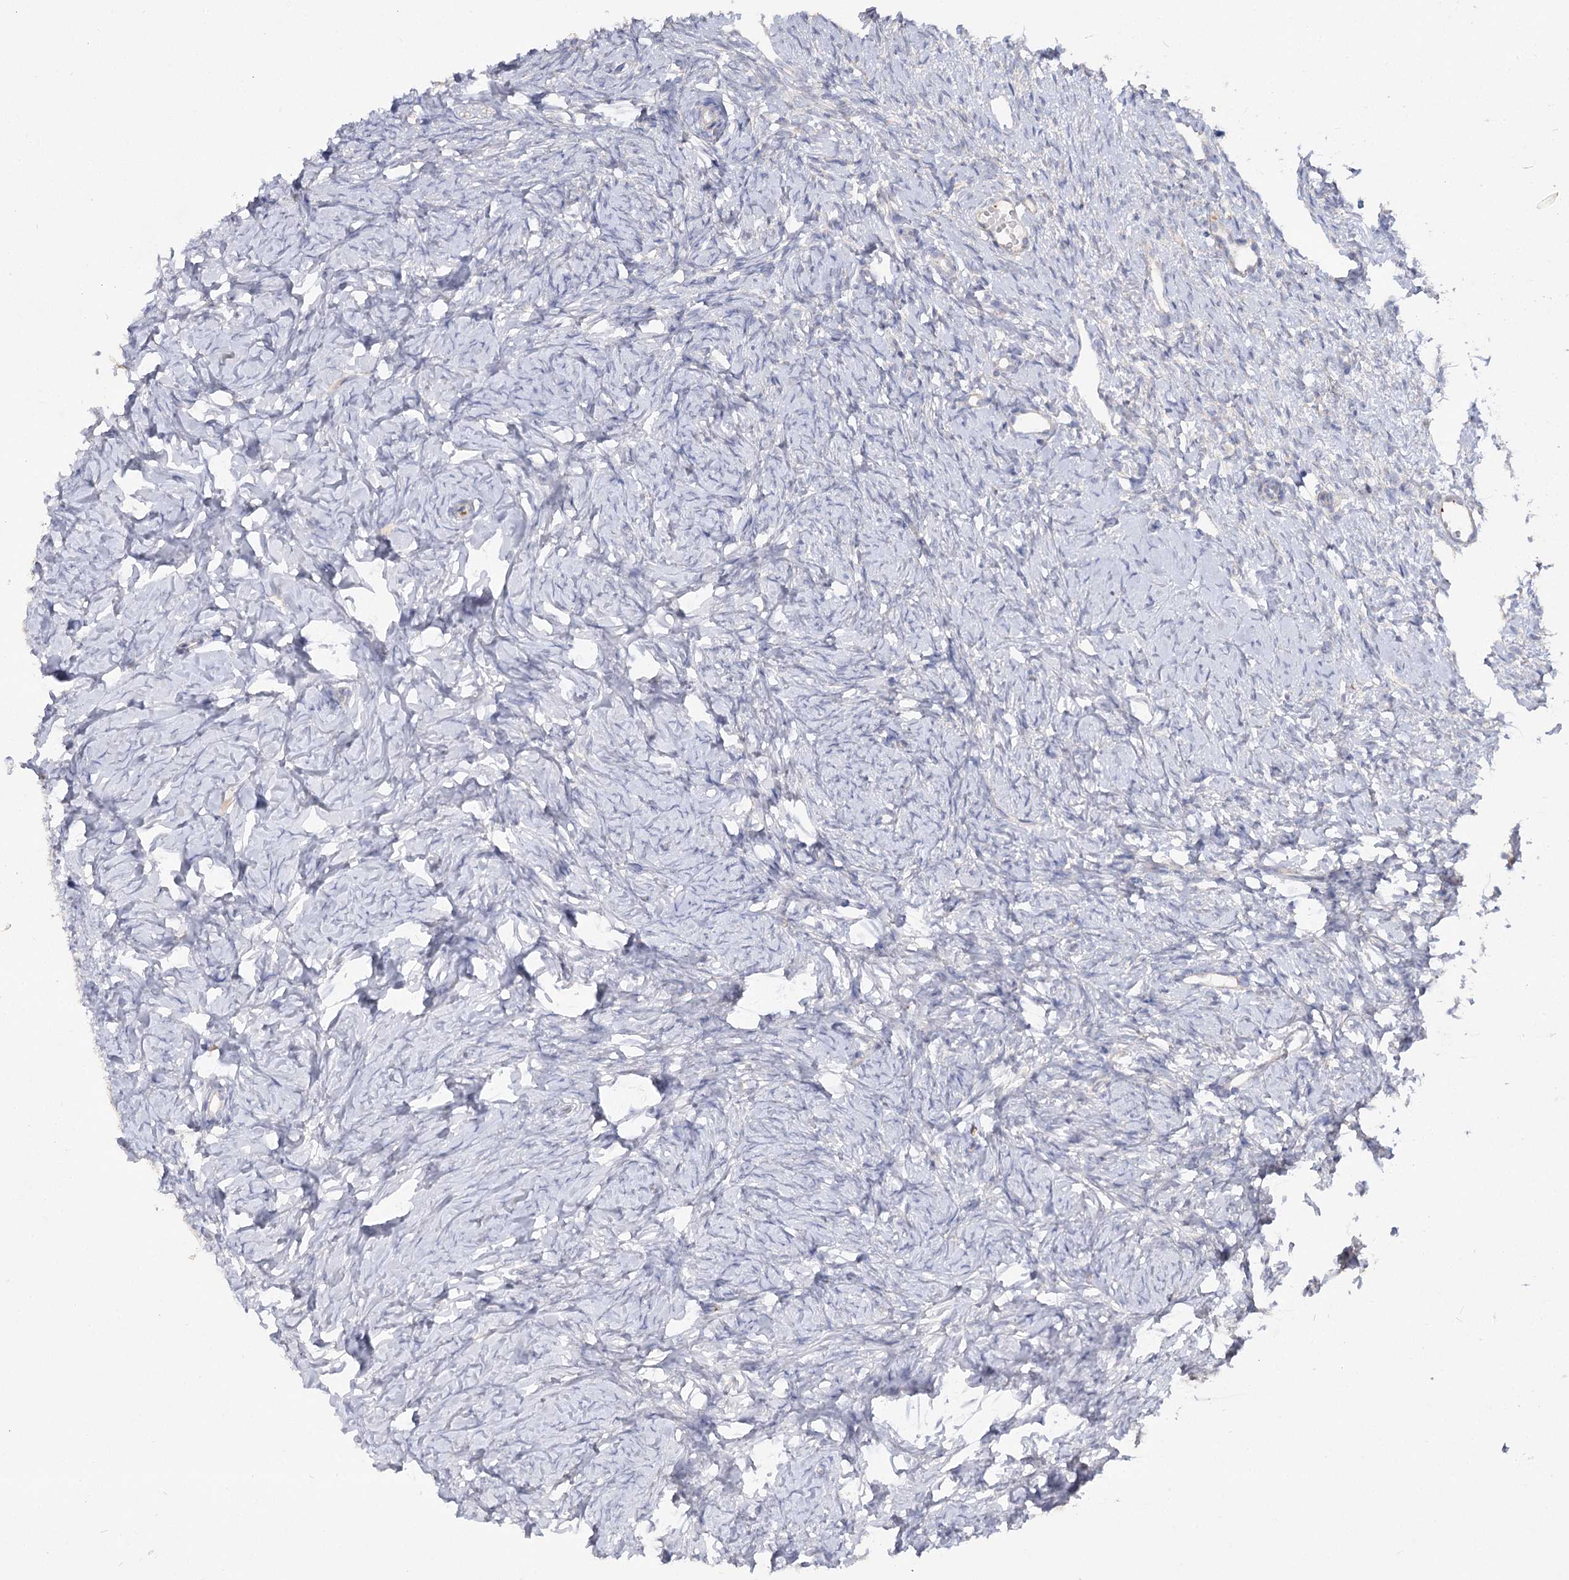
{"staining": {"intensity": "negative", "quantity": "none", "location": "none"}, "tissue": "ovary", "cell_type": "Ovarian stroma cells", "image_type": "normal", "snomed": [{"axis": "morphology", "description": "Normal tissue, NOS"}, {"axis": "topography", "description": "Ovary"}], "caption": "Immunohistochemical staining of unremarkable ovary shows no significant staining in ovarian stroma cells.", "gene": "TMEM187", "patient": {"sex": "female", "age": 51}}